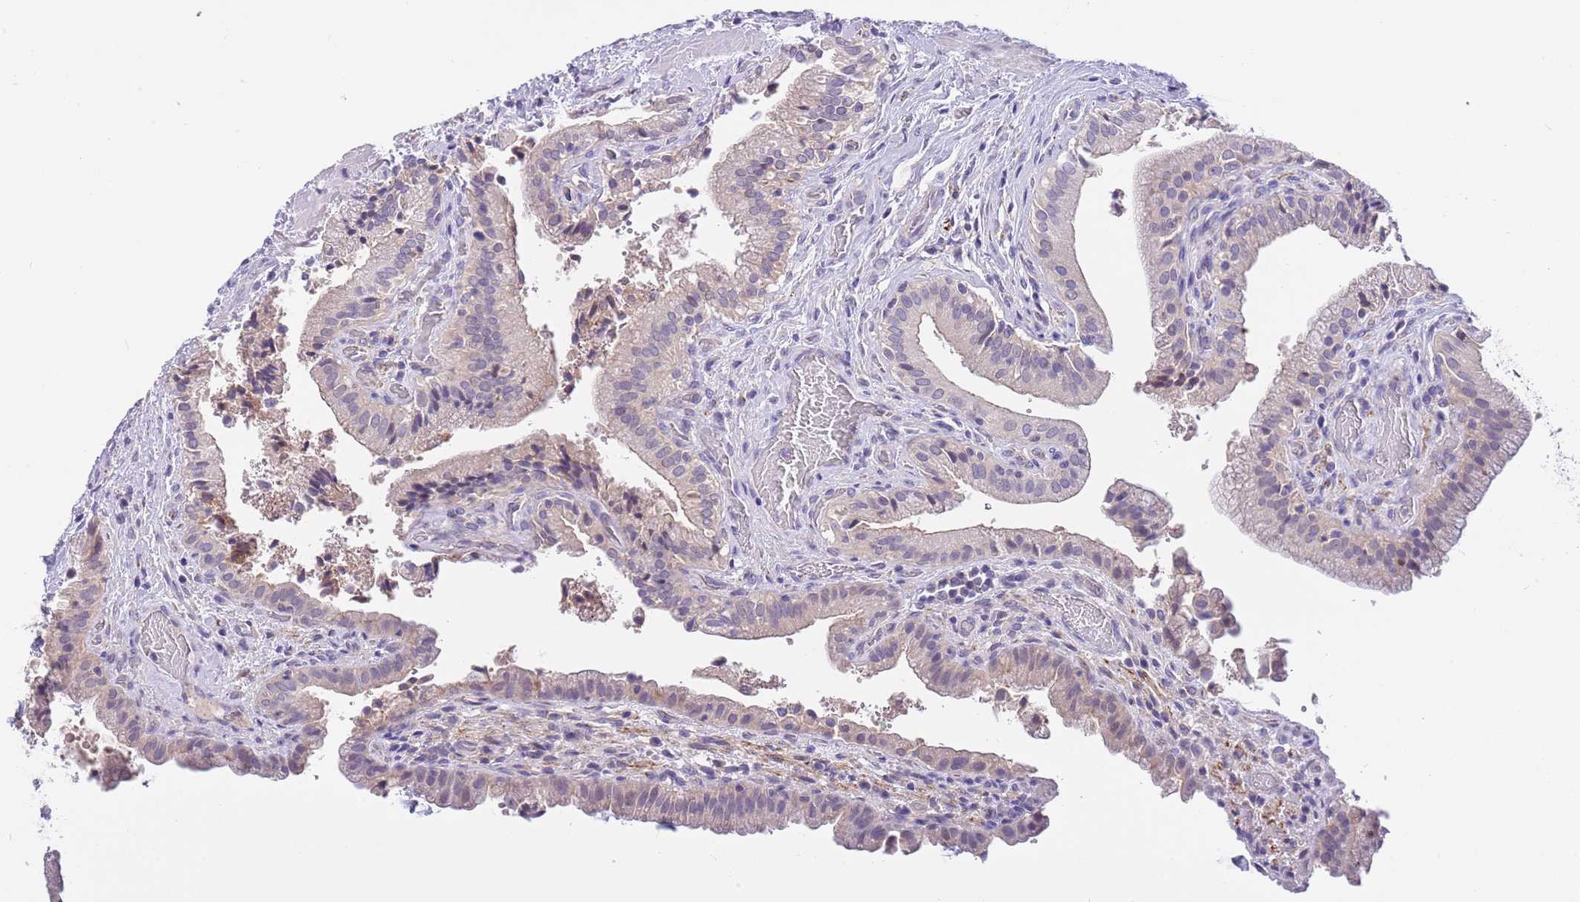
{"staining": {"intensity": "weak", "quantity": "<25%", "location": "cytoplasmic/membranous"}, "tissue": "gallbladder", "cell_type": "Glandular cells", "image_type": "normal", "snomed": [{"axis": "morphology", "description": "Normal tissue, NOS"}, {"axis": "topography", "description": "Gallbladder"}], "caption": "Protein analysis of benign gallbladder demonstrates no significant staining in glandular cells. (Stains: DAB immunohistochemistry with hematoxylin counter stain, Microscopy: brightfield microscopy at high magnification).", "gene": "CFAP73", "patient": {"sex": "male", "age": 24}}